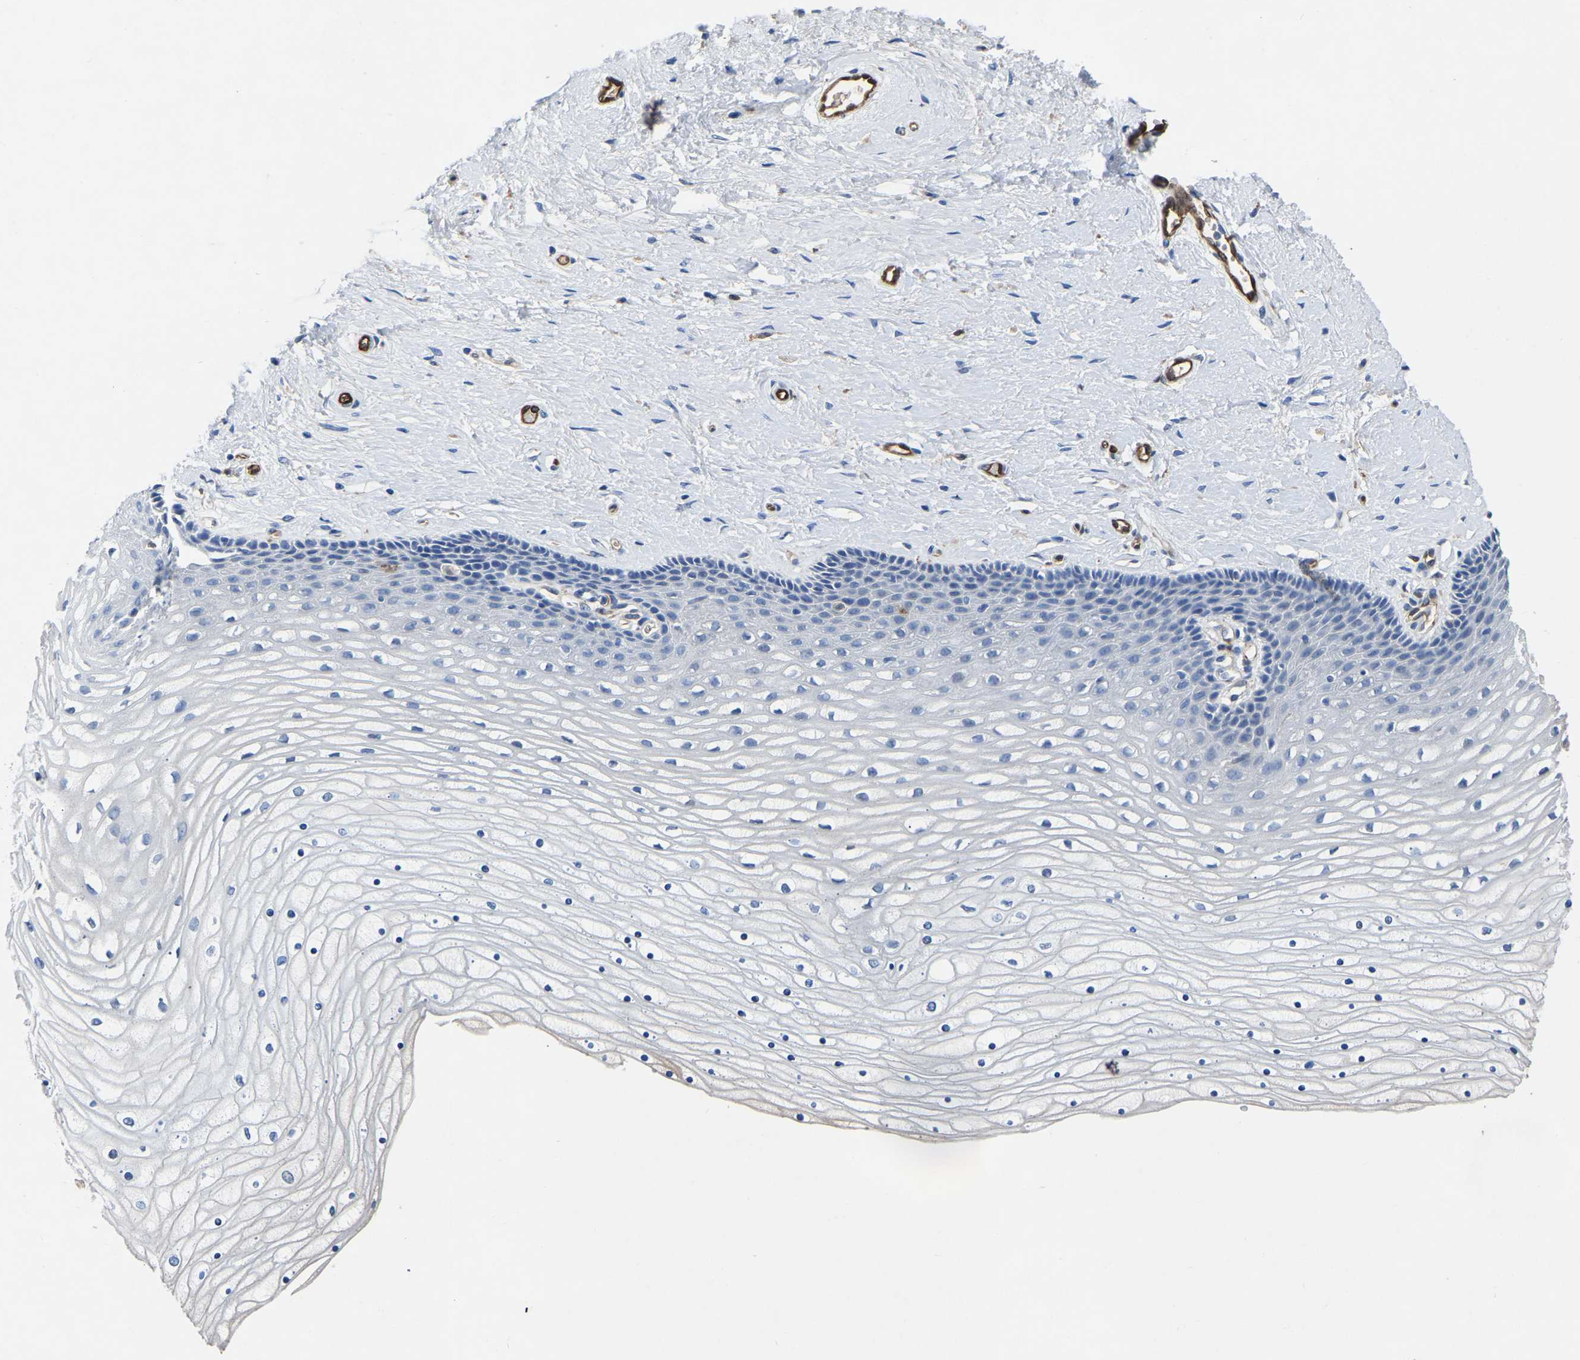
{"staining": {"intensity": "negative", "quantity": "none", "location": "none"}, "tissue": "cervix", "cell_type": "Glandular cells", "image_type": "normal", "snomed": [{"axis": "morphology", "description": "Normal tissue, NOS"}, {"axis": "topography", "description": "Cervix"}], "caption": "Unremarkable cervix was stained to show a protein in brown. There is no significant positivity in glandular cells. (Brightfield microscopy of DAB immunohistochemistry at high magnification).", "gene": "ATG2B", "patient": {"sex": "female", "age": 39}}